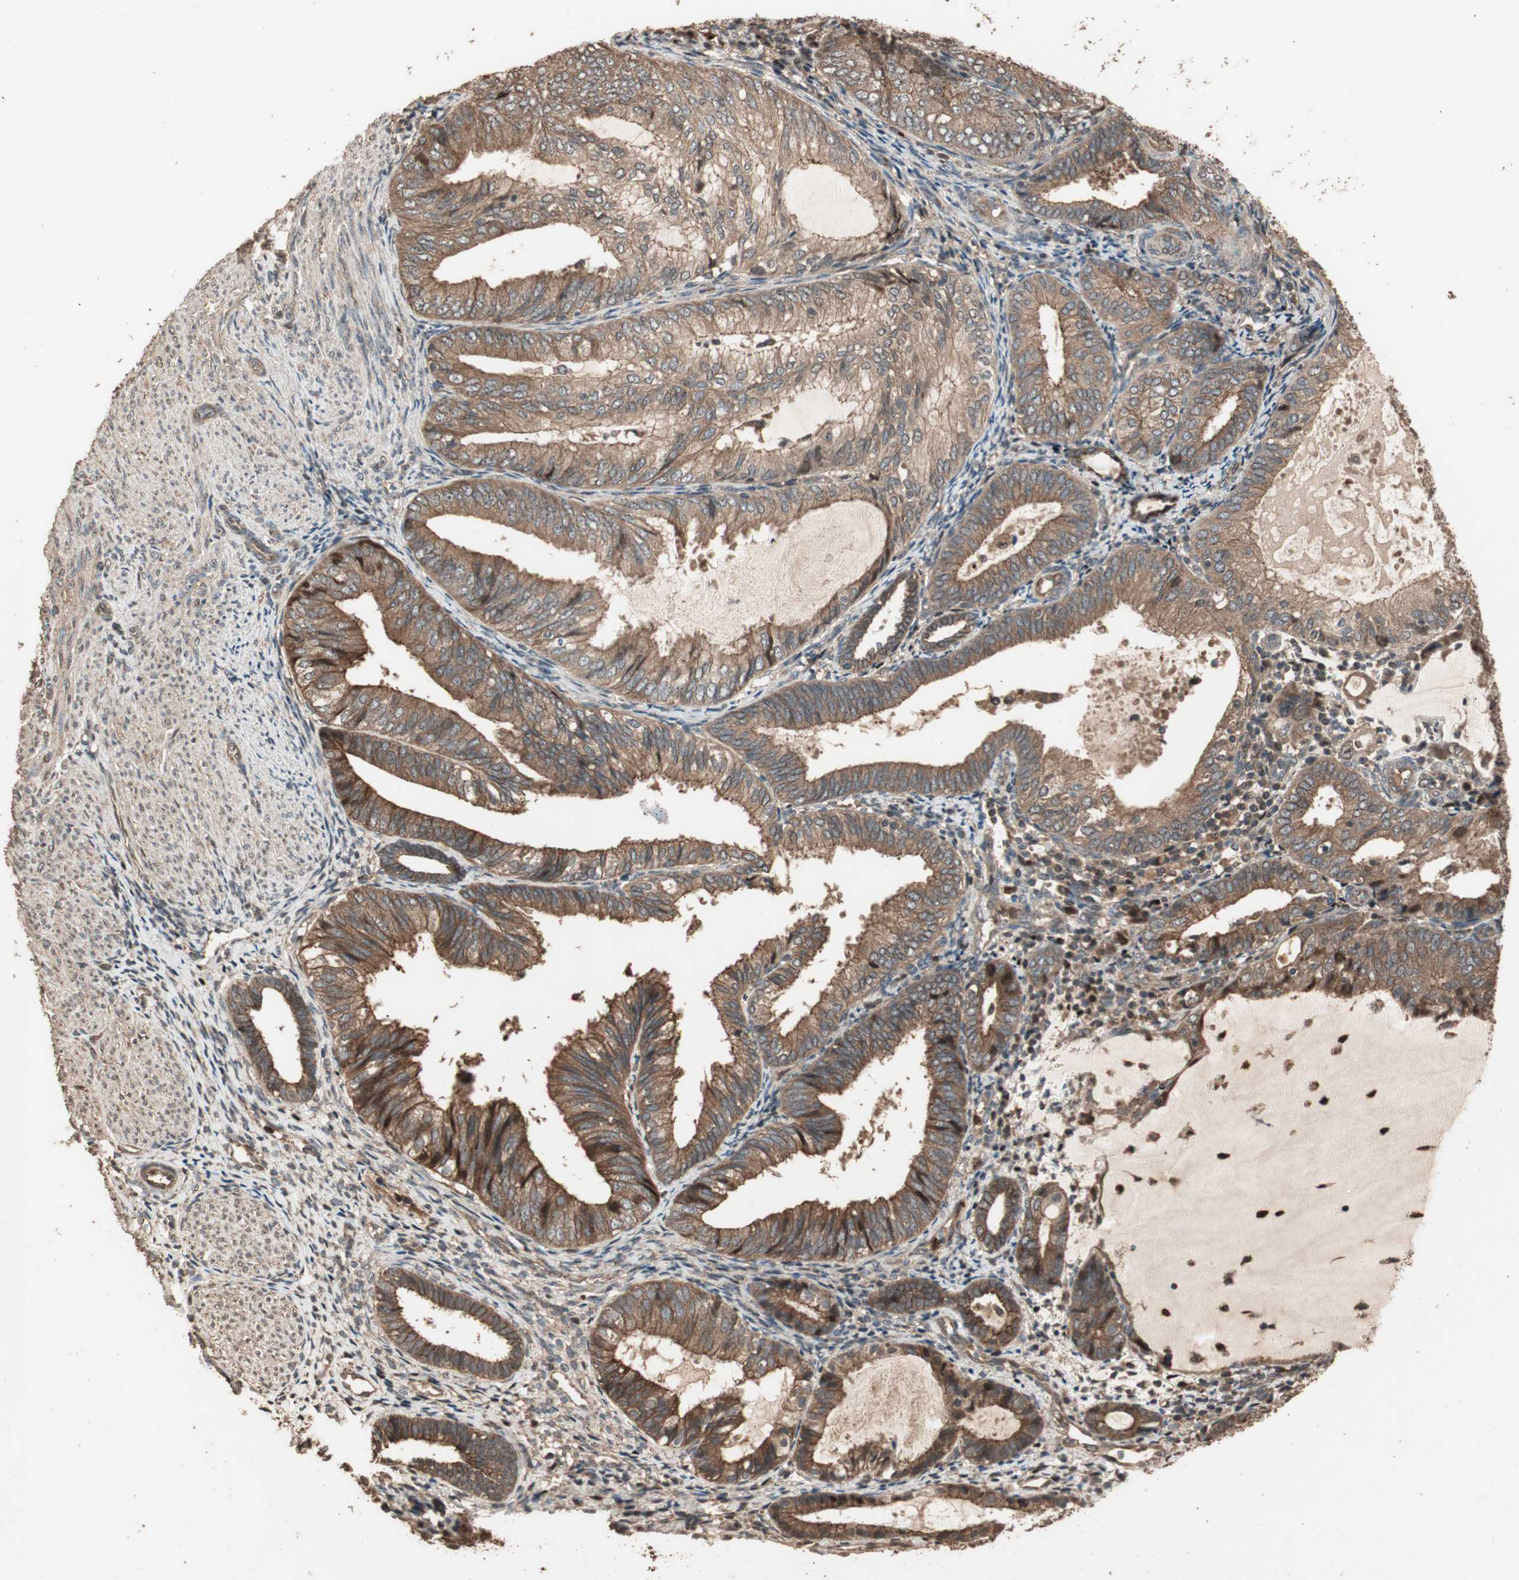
{"staining": {"intensity": "moderate", "quantity": ">75%", "location": "cytoplasmic/membranous"}, "tissue": "endometrial cancer", "cell_type": "Tumor cells", "image_type": "cancer", "snomed": [{"axis": "morphology", "description": "Adenocarcinoma, NOS"}, {"axis": "topography", "description": "Endometrium"}], "caption": "Protein expression analysis of human endometrial cancer (adenocarcinoma) reveals moderate cytoplasmic/membranous staining in about >75% of tumor cells.", "gene": "USP20", "patient": {"sex": "female", "age": 81}}